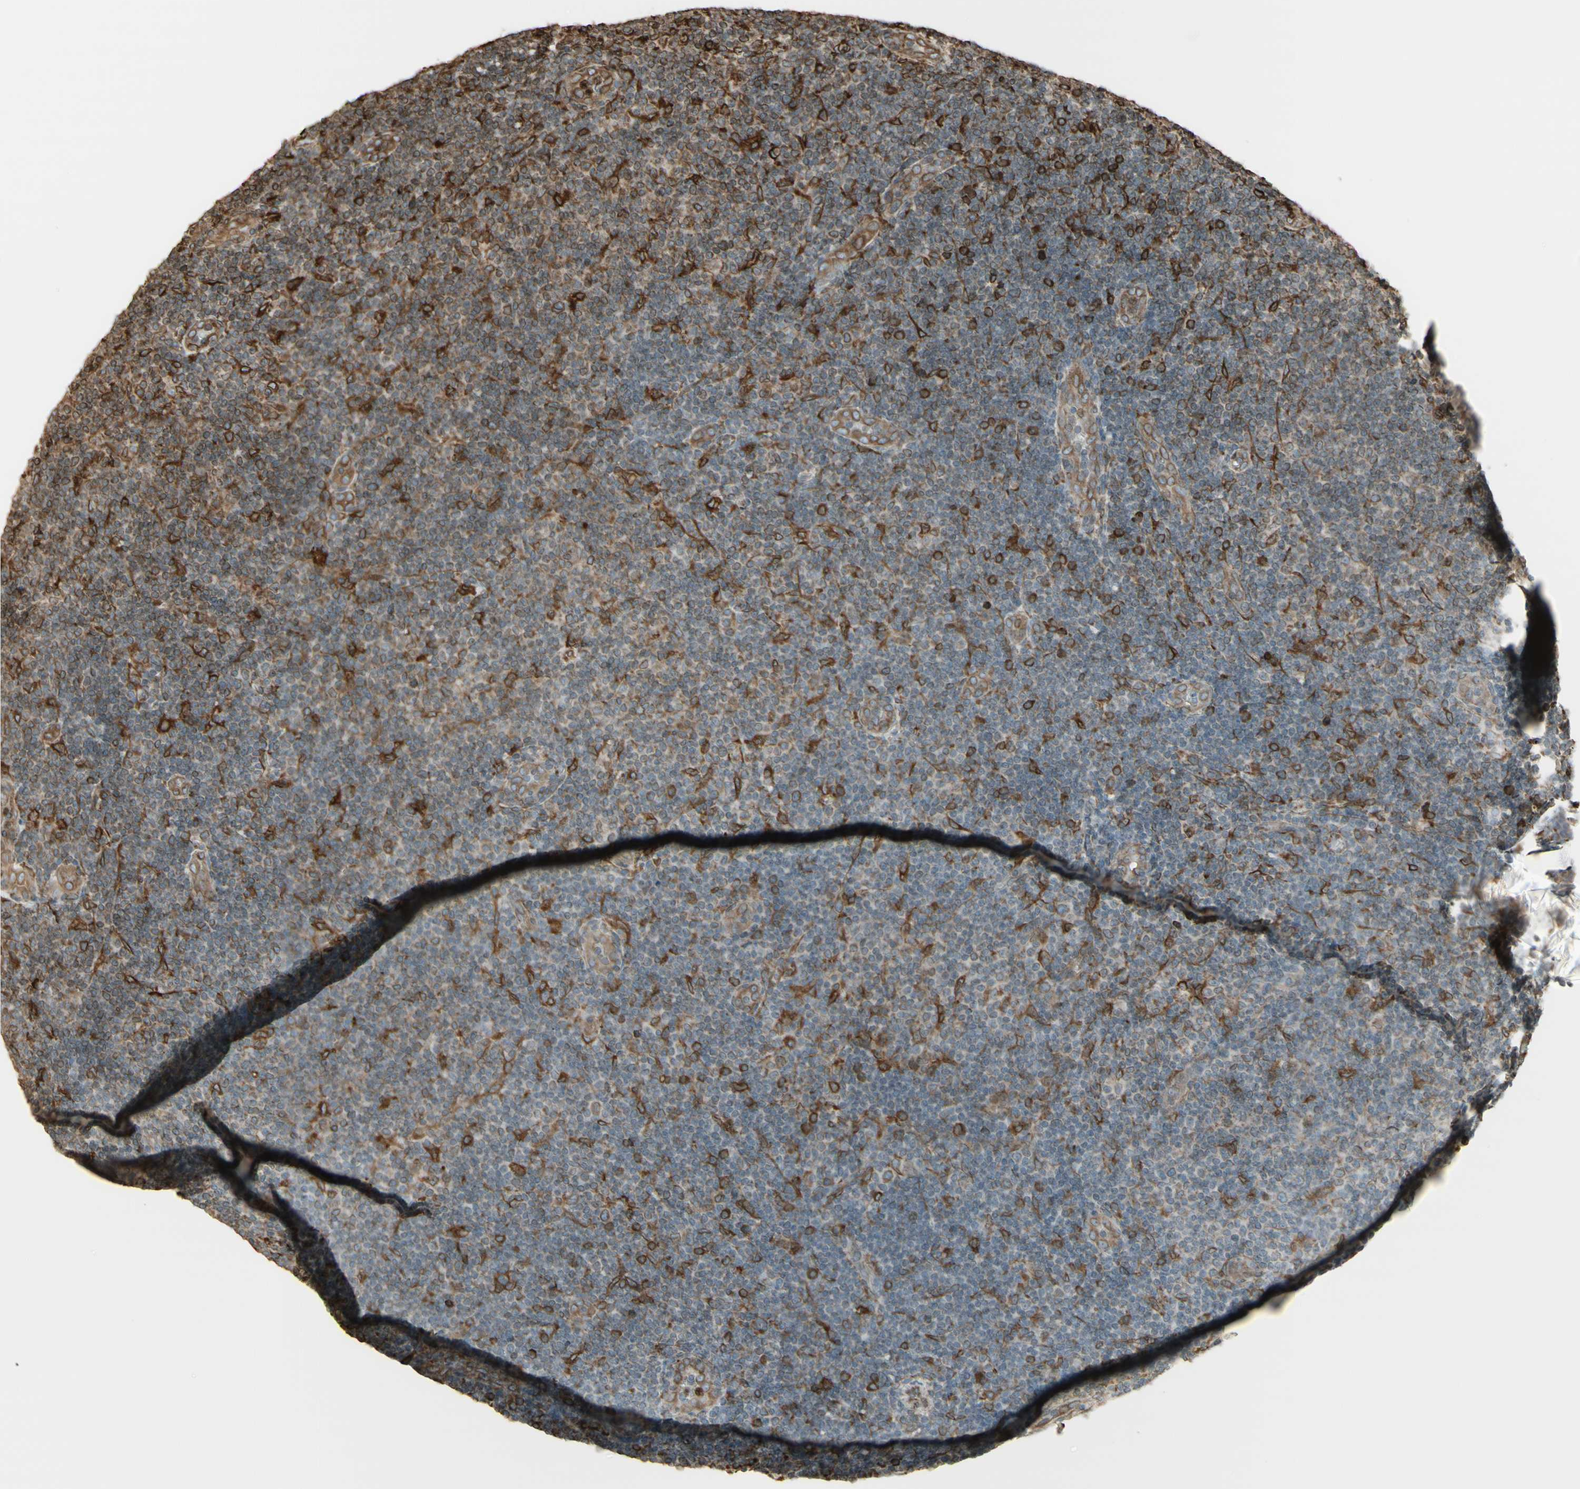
{"staining": {"intensity": "moderate", "quantity": "<25%", "location": "cytoplasmic/membranous"}, "tissue": "lymphoma", "cell_type": "Tumor cells", "image_type": "cancer", "snomed": [{"axis": "morphology", "description": "Malignant lymphoma, non-Hodgkin's type, Low grade"}, {"axis": "topography", "description": "Lymph node"}], "caption": "Immunohistochemistry (DAB) staining of human malignant lymphoma, non-Hodgkin's type (low-grade) demonstrates moderate cytoplasmic/membranous protein expression in about <25% of tumor cells. The staining was performed using DAB, with brown indicating positive protein expression. Nuclei are stained blue with hematoxylin.", "gene": "CANX", "patient": {"sex": "male", "age": 83}}